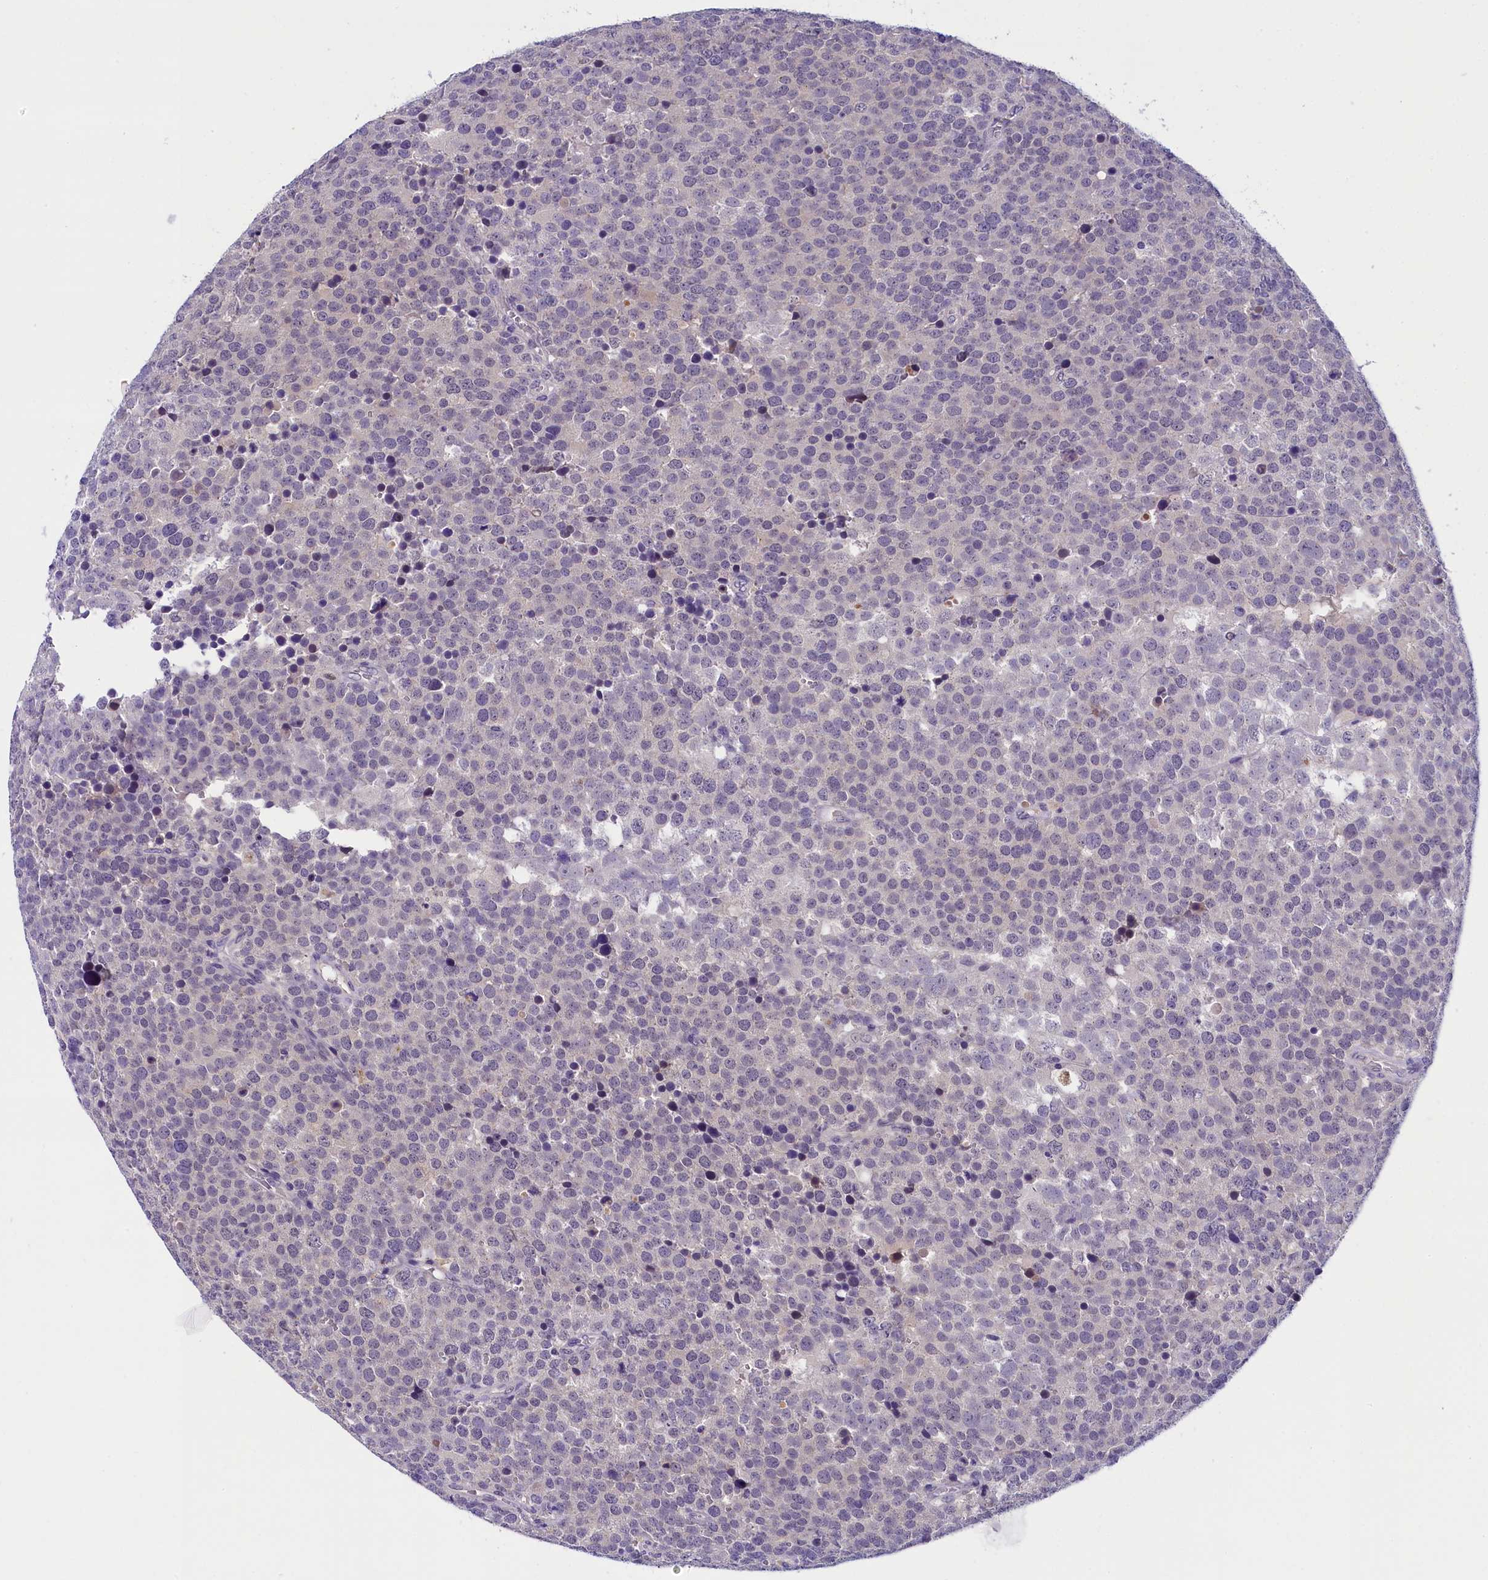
{"staining": {"intensity": "negative", "quantity": "none", "location": "none"}, "tissue": "testis cancer", "cell_type": "Tumor cells", "image_type": "cancer", "snomed": [{"axis": "morphology", "description": "Seminoma, NOS"}, {"axis": "topography", "description": "Testis"}], "caption": "Tumor cells are negative for brown protein staining in testis cancer (seminoma).", "gene": "IQCN", "patient": {"sex": "male", "age": 71}}